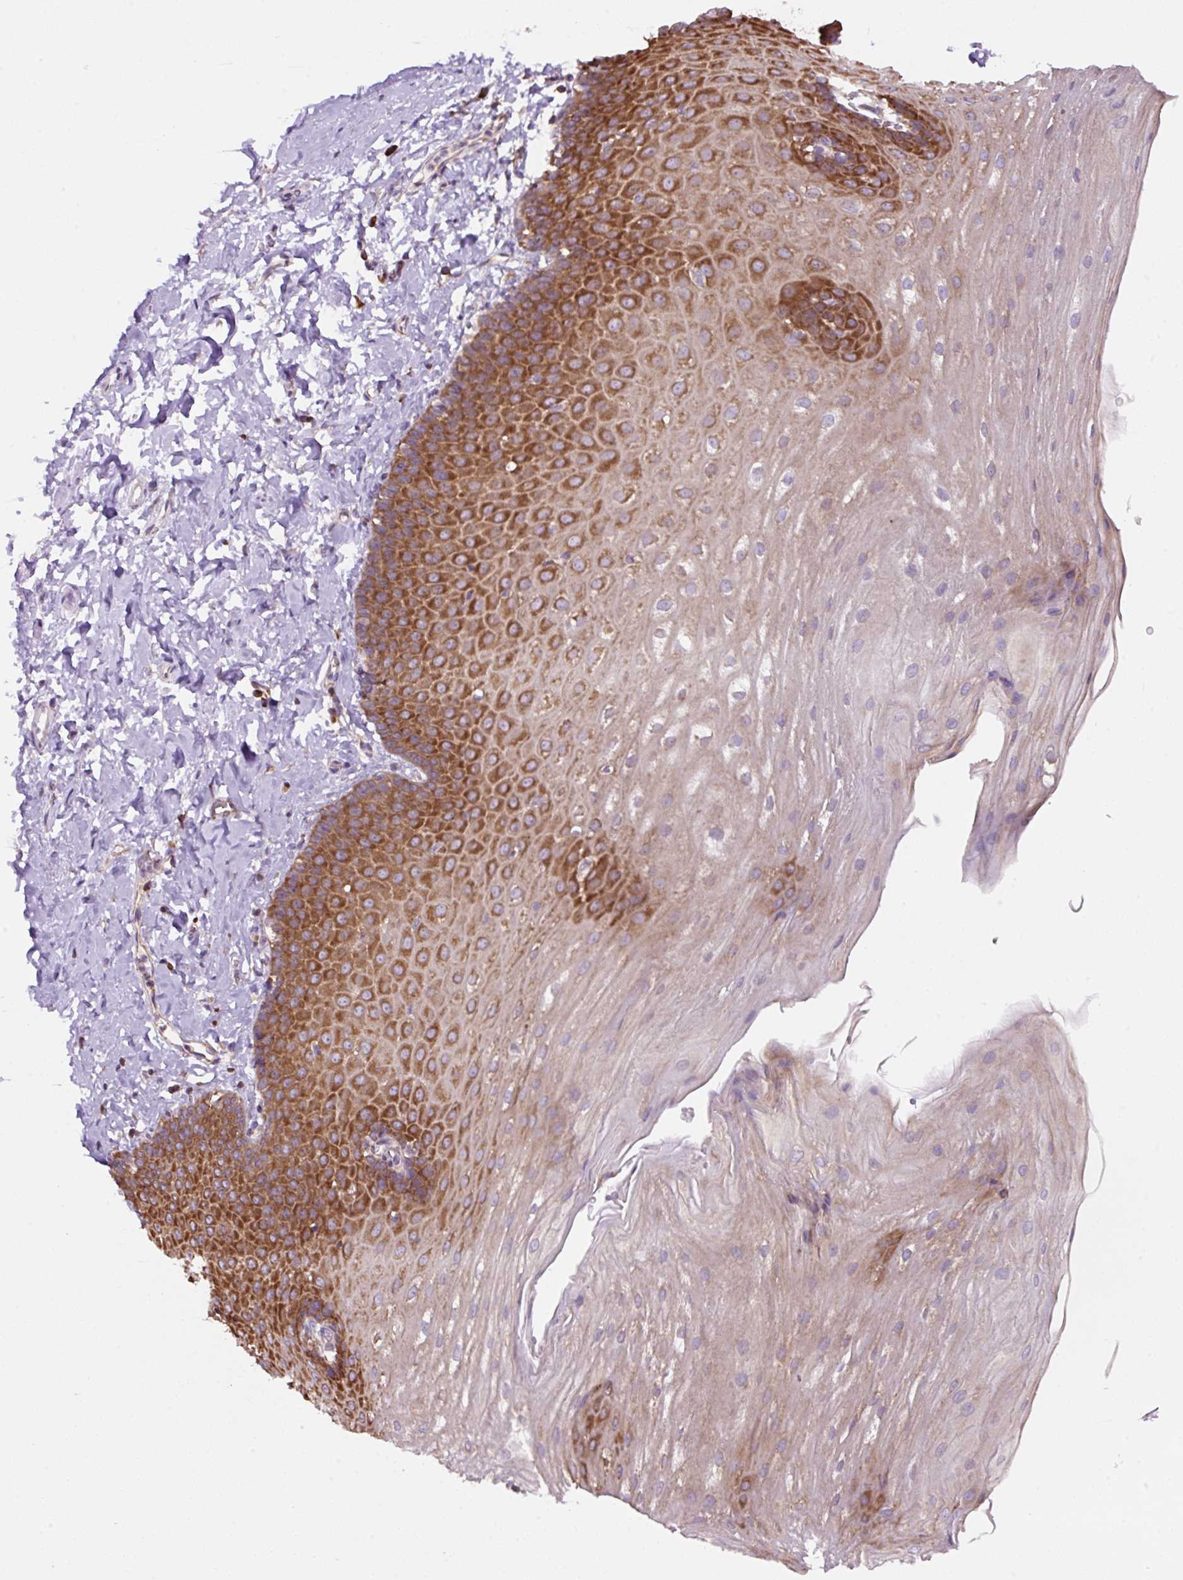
{"staining": {"intensity": "strong", "quantity": ">75%", "location": "cytoplasmic/membranous"}, "tissue": "esophagus", "cell_type": "Squamous epithelial cells", "image_type": "normal", "snomed": [{"axis": "morphology", "description": "Normal tissue, NOS"}, {"axis": "topography", "description": "Esophagus"}], "caption": "The immunohistochemical stain shows strong cytoplasmic/membranous expression in squamous epithelial cells of normal esophagus. The staining was performed using DAB (3,3'-diaminobenzidine) to visualize the protein expression in brown, while the nuclei were stained in blue with hematoxylin (Magnification: 20x).", "gene": "RPS23", "patient": {"sex": "male", "age": 70}}